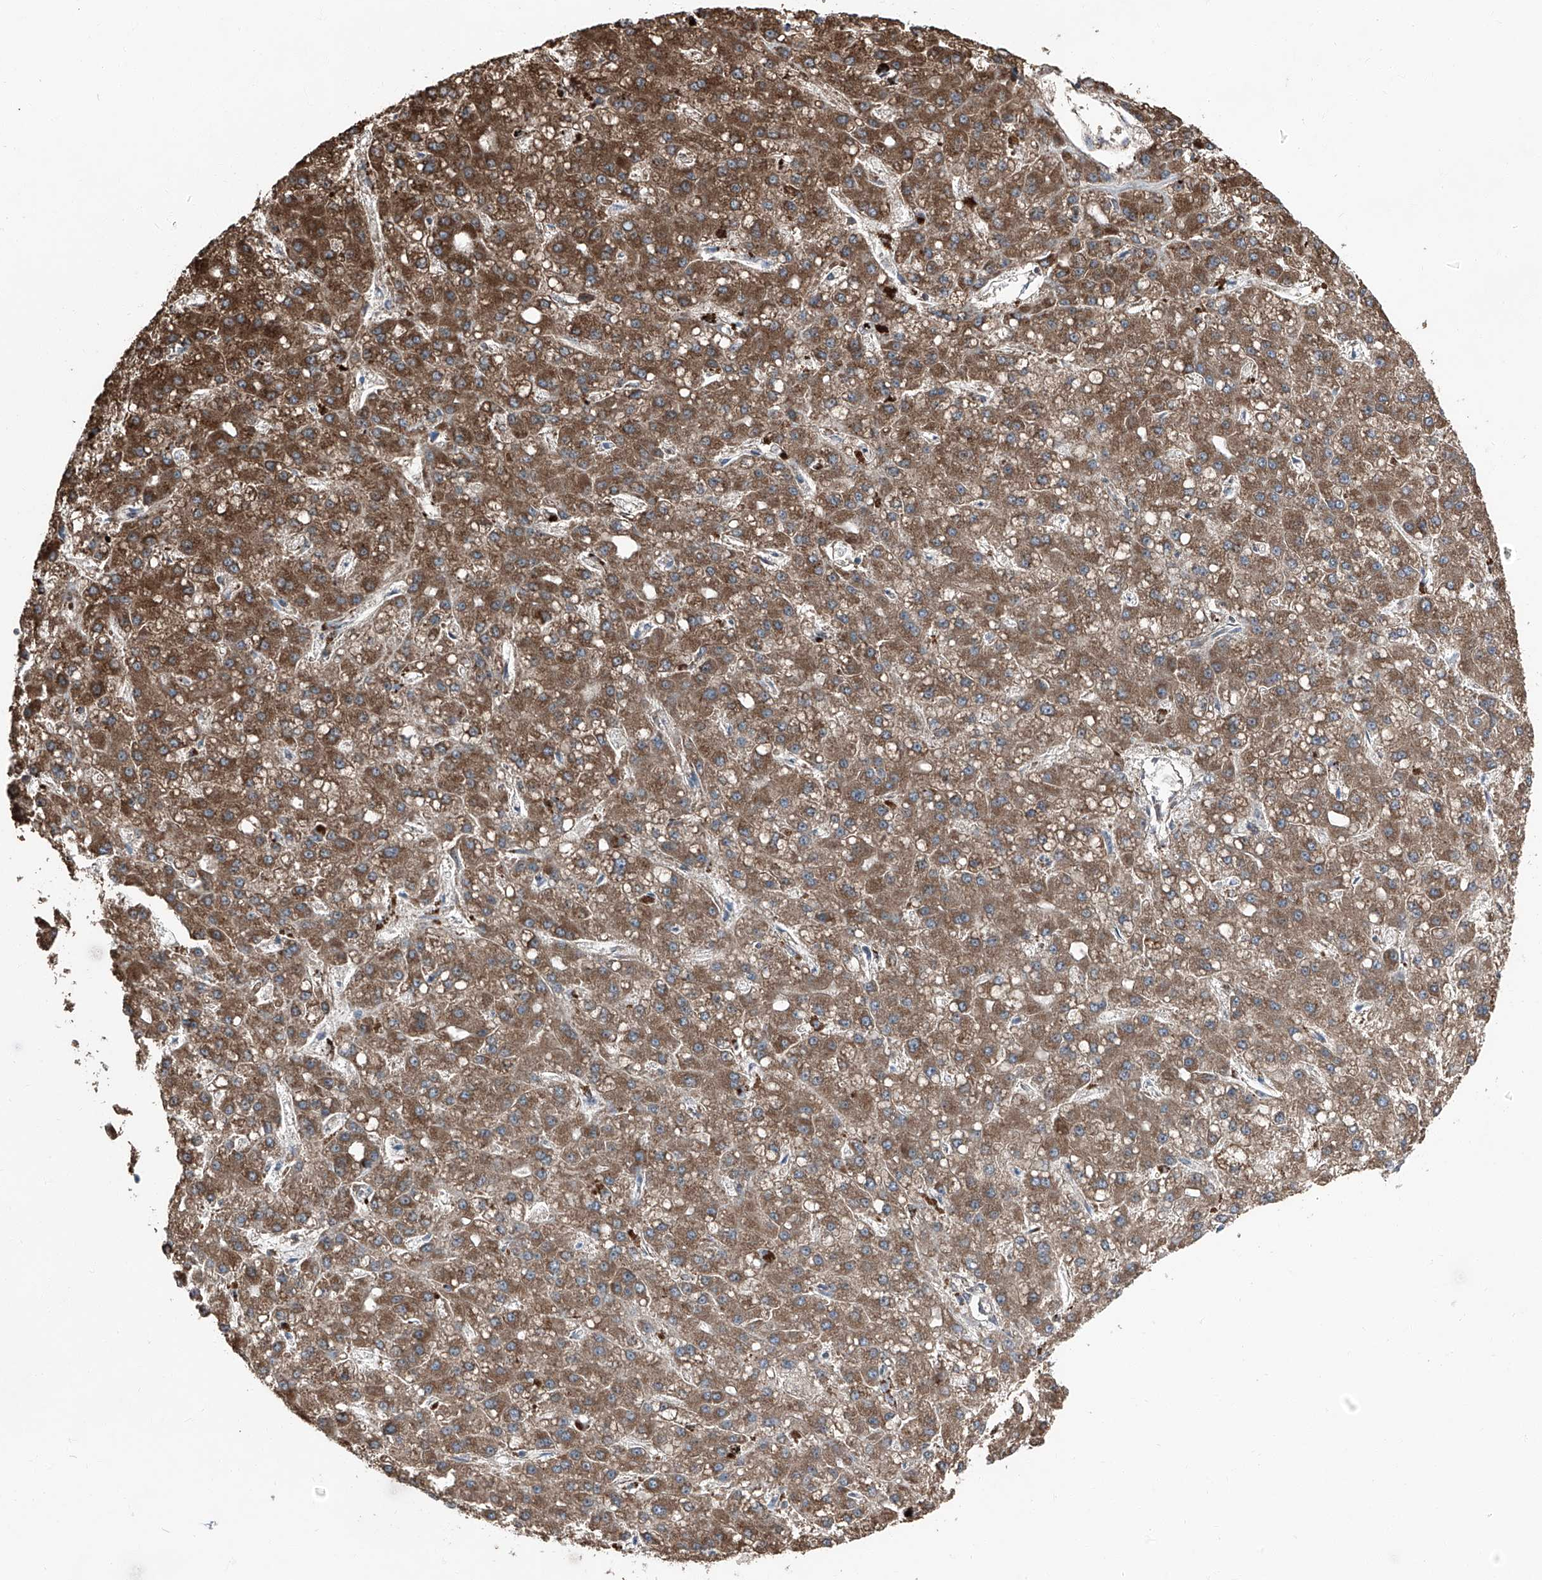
{"staining": {"intensity": "moderate", "quantity": ">75%", "location": "cytoplasmic/membranous"}, "tissue": "liver cancer", "cell_type": "Tumor cells", "image_type": "cancer", "snomed": [{"axis": "morphology", "description": "Carcinoma, Hepatocellular, NOS"}, {"axis": "topography", "description": "Liver"}], "caption": "The micrograph demonstrates immunohistochemical staining of liver hepatocellular carcinoma. There is moderate cytoplasmic/membranous expression is present in approximately >75% of tumor cells.", "gene": "LIMK1", "patient": {"sex": "male", "age": 67}}